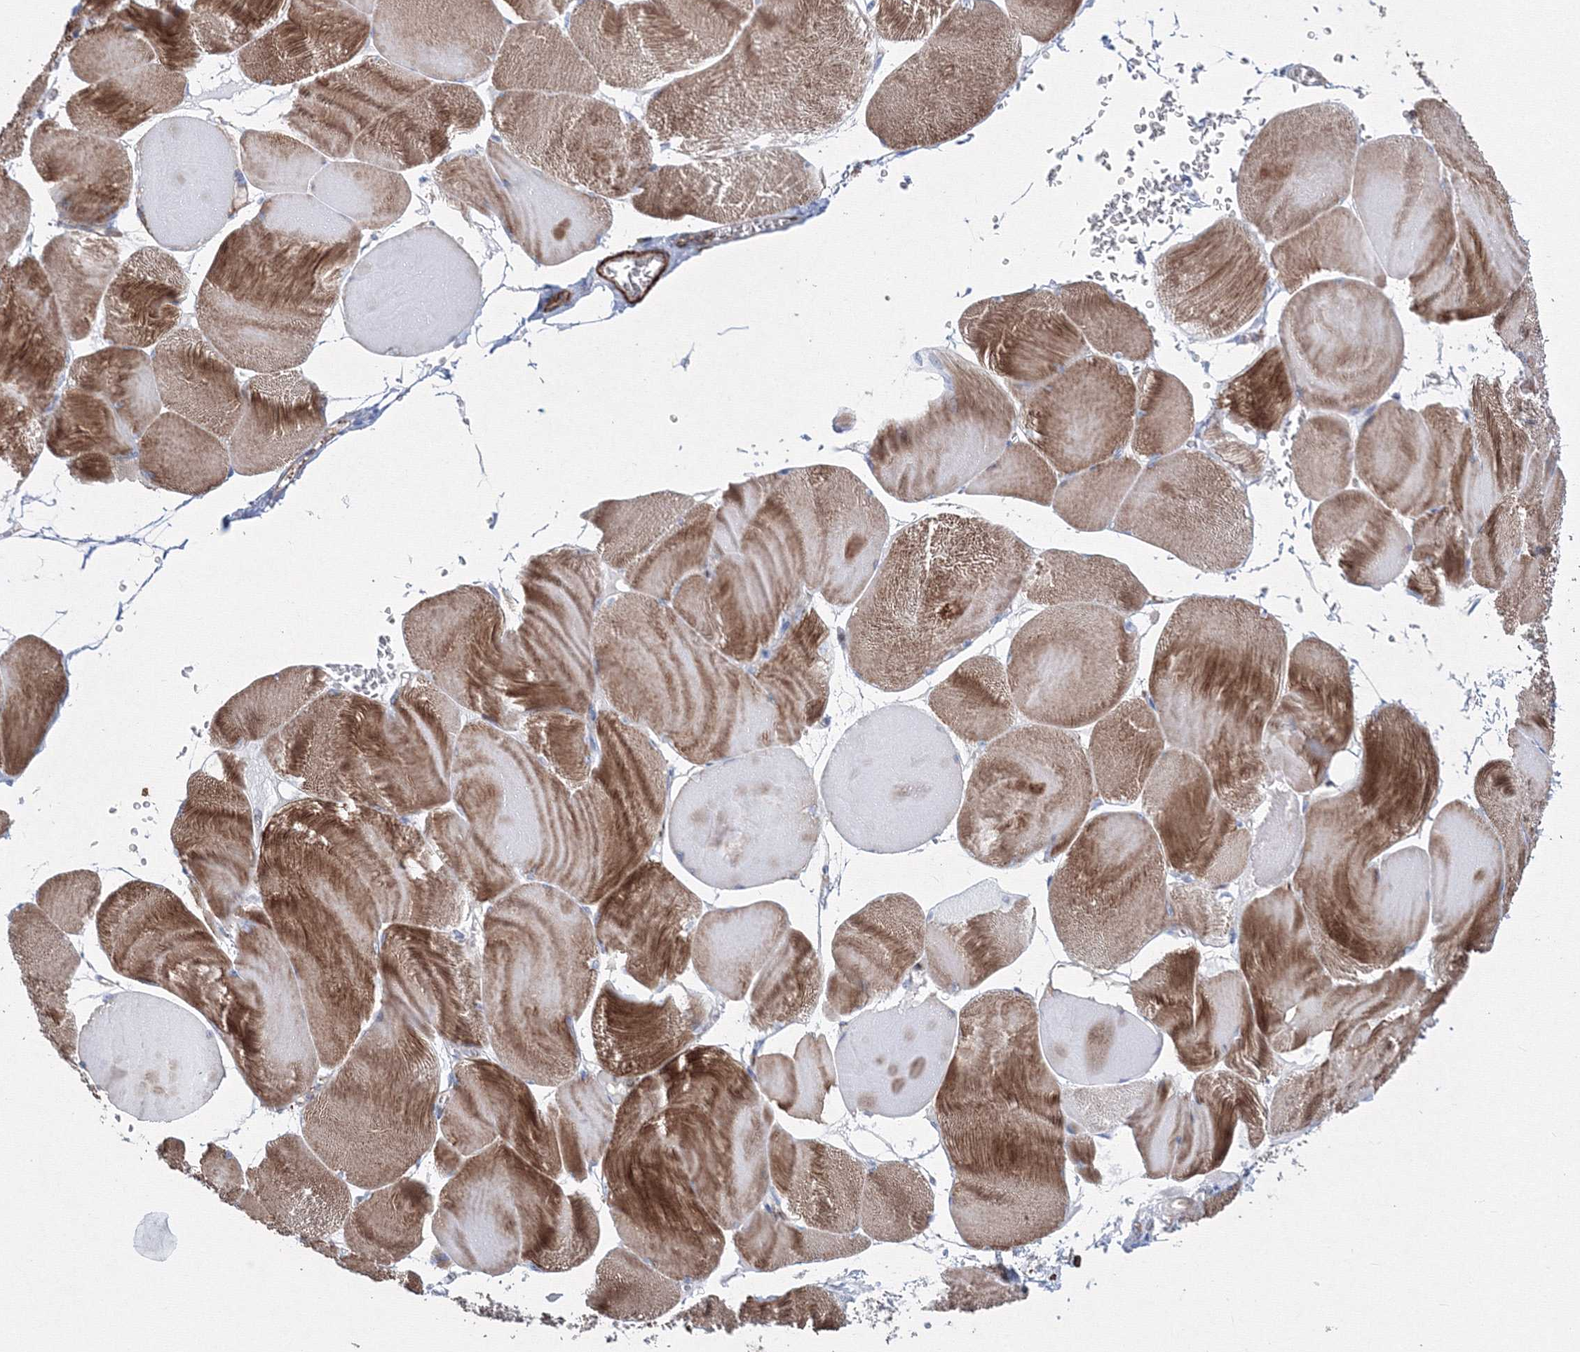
{"staining": {"intensity": "strong", "quantity": ">75%", "location": "cytoplasmic/membranous"}, "tissue": "skeletal muscle", "cell_type": "Myocytes", "image_type": "normal", "snomed": [{"axis": "morphology", "description": "Normal tissue, NOS"}, {"axis": "morphology", "description": "Basal cell carcinoma"}, {"axis": "topography", "description": "Skeletal muscle"}], "caption": "Protein expression analysis of benign skeletal muscle exhibits strong cytoplasmic/membranous positivity in approximately >75% of myocytes. (DAB = brown stain, brightfield microscopy at high magnification).", "gene": "GPR82", "patient": {"sex": "female", "age": 64}}